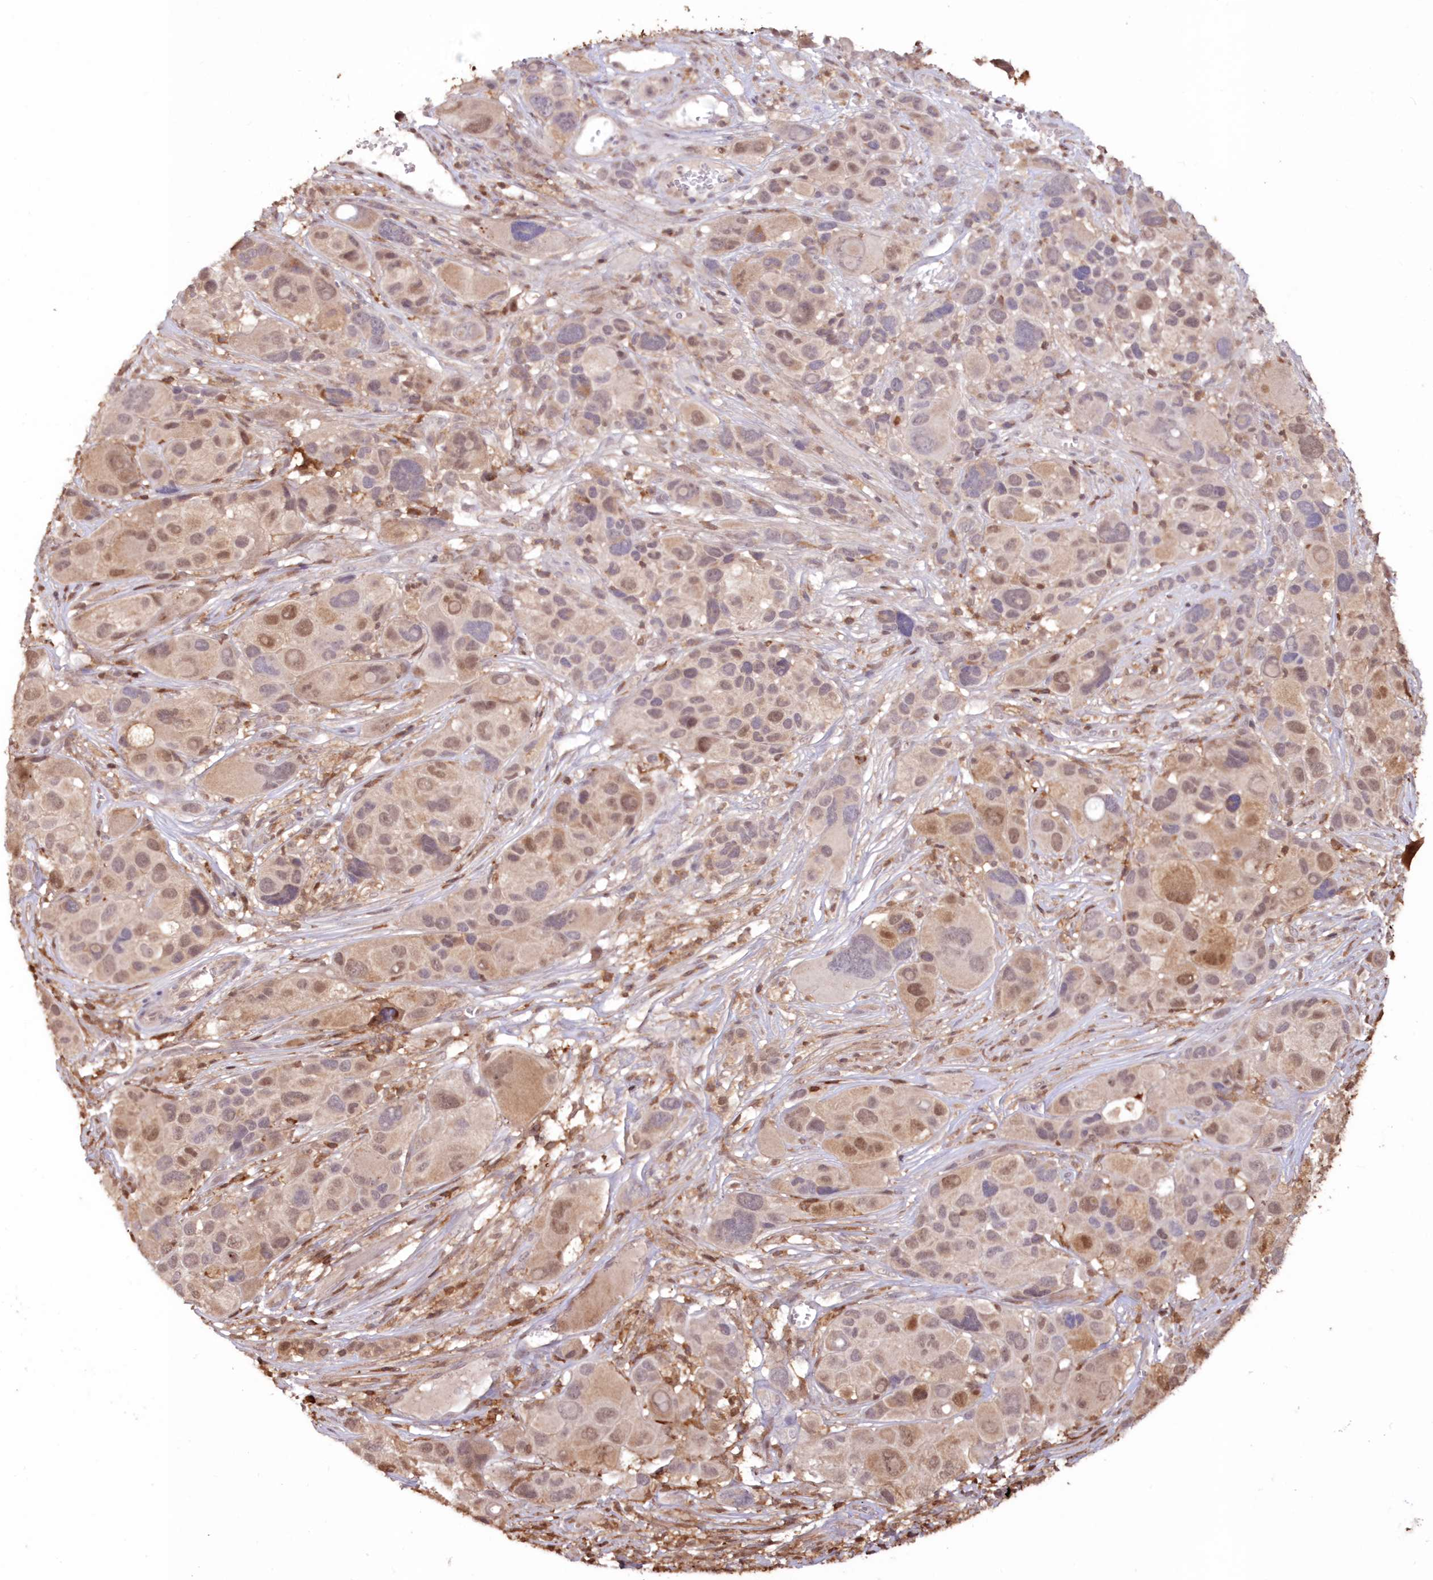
{"staining": {"intensity": "moderate", "quantity": "25%-75%", "location": "cytoplasmic/membranous,nuclear"}, "tissue": "melanoma", "cell_type": "Tumor cells", "image_type": "cancer", "snomed": [{"axis": "morphology", "description": "Malignant melanoma, NOS"}, {"axis": "topography", "description": "Skin of trunk"}], "caption": "An image of melanoma stained for a protein exhibits moderate cytoplasmic/membranous and nuclear brown staining in tumor cells.", "gene": "SNED1", "patient": {"sex": "male", "age": 71}}